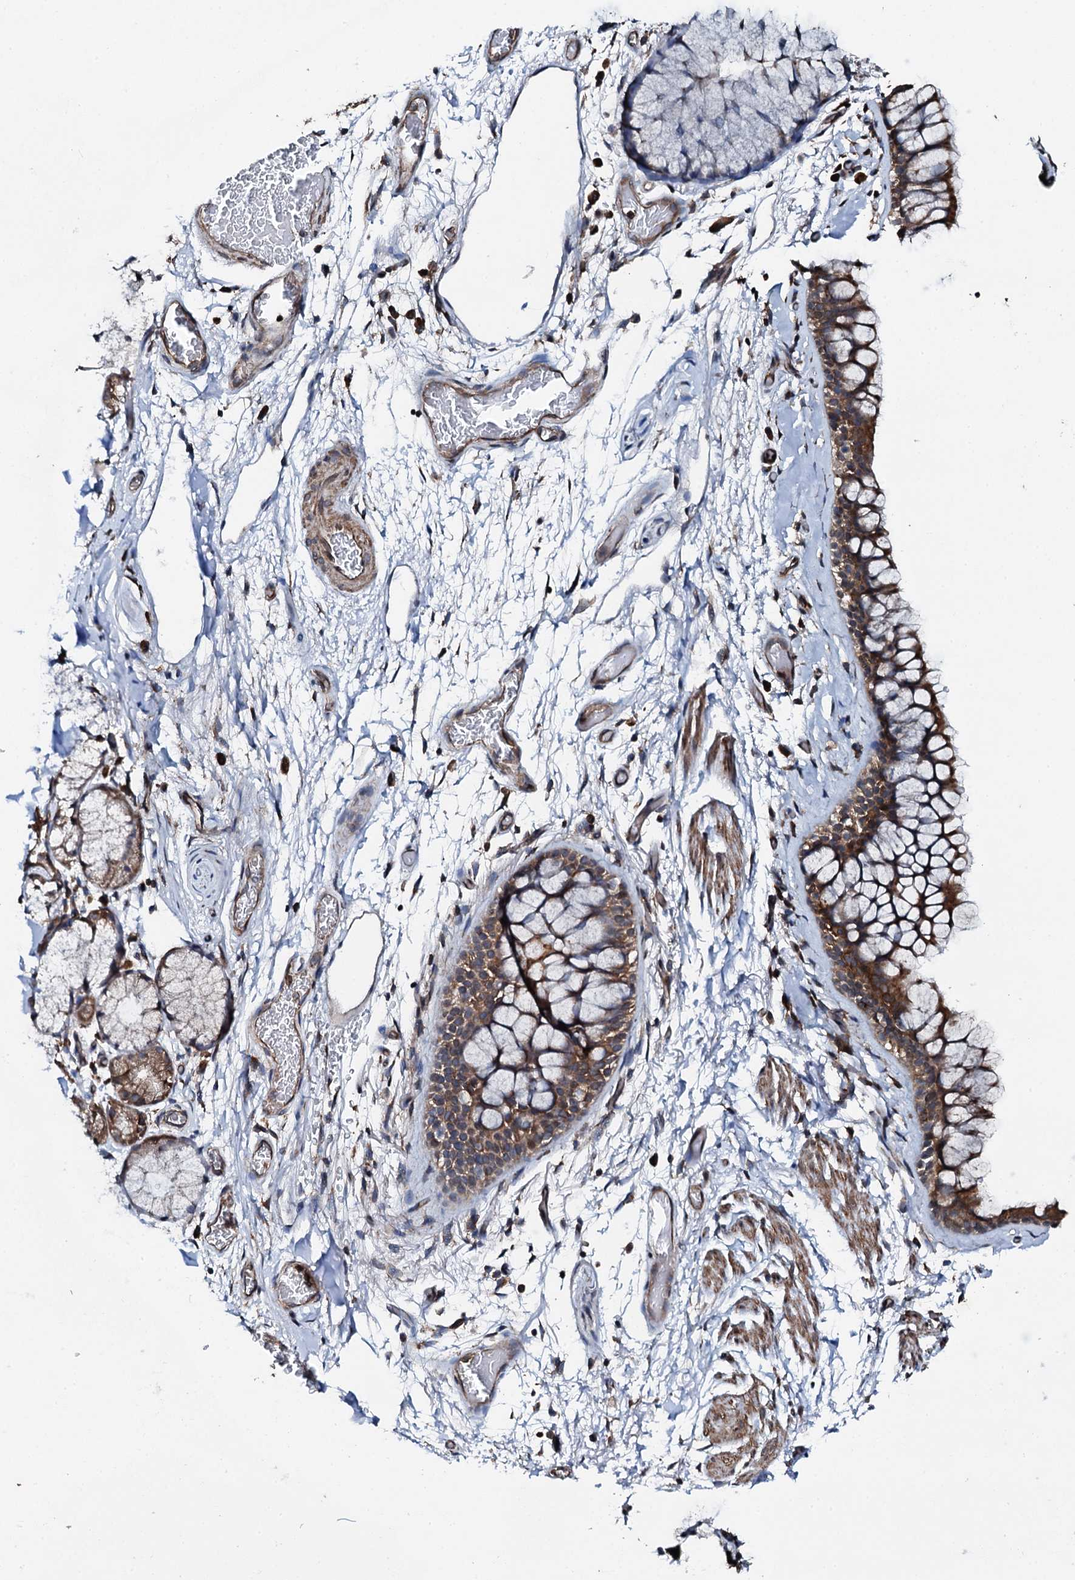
{"staining": {"intensity": "strong", "quantity": ">75%", "location": "cytoplasmic/membranous"}, "tissue": "bronchus", "cell_type": "Respiratory epithelial cells", "image_type": "normal", "snomed": [{"axis": "morphology", "description": "Normal tissue, NOS"}, {"axis": "topography", "description": "Bronchus"}], "caption": "Protein staining of unremarkable bronchus reveals strong cytoplasmic/membranous expression in about >75% of respiratory epithelial cells.", "gene": "EDC4", "patient": {"sex": "male", "age": 65}}